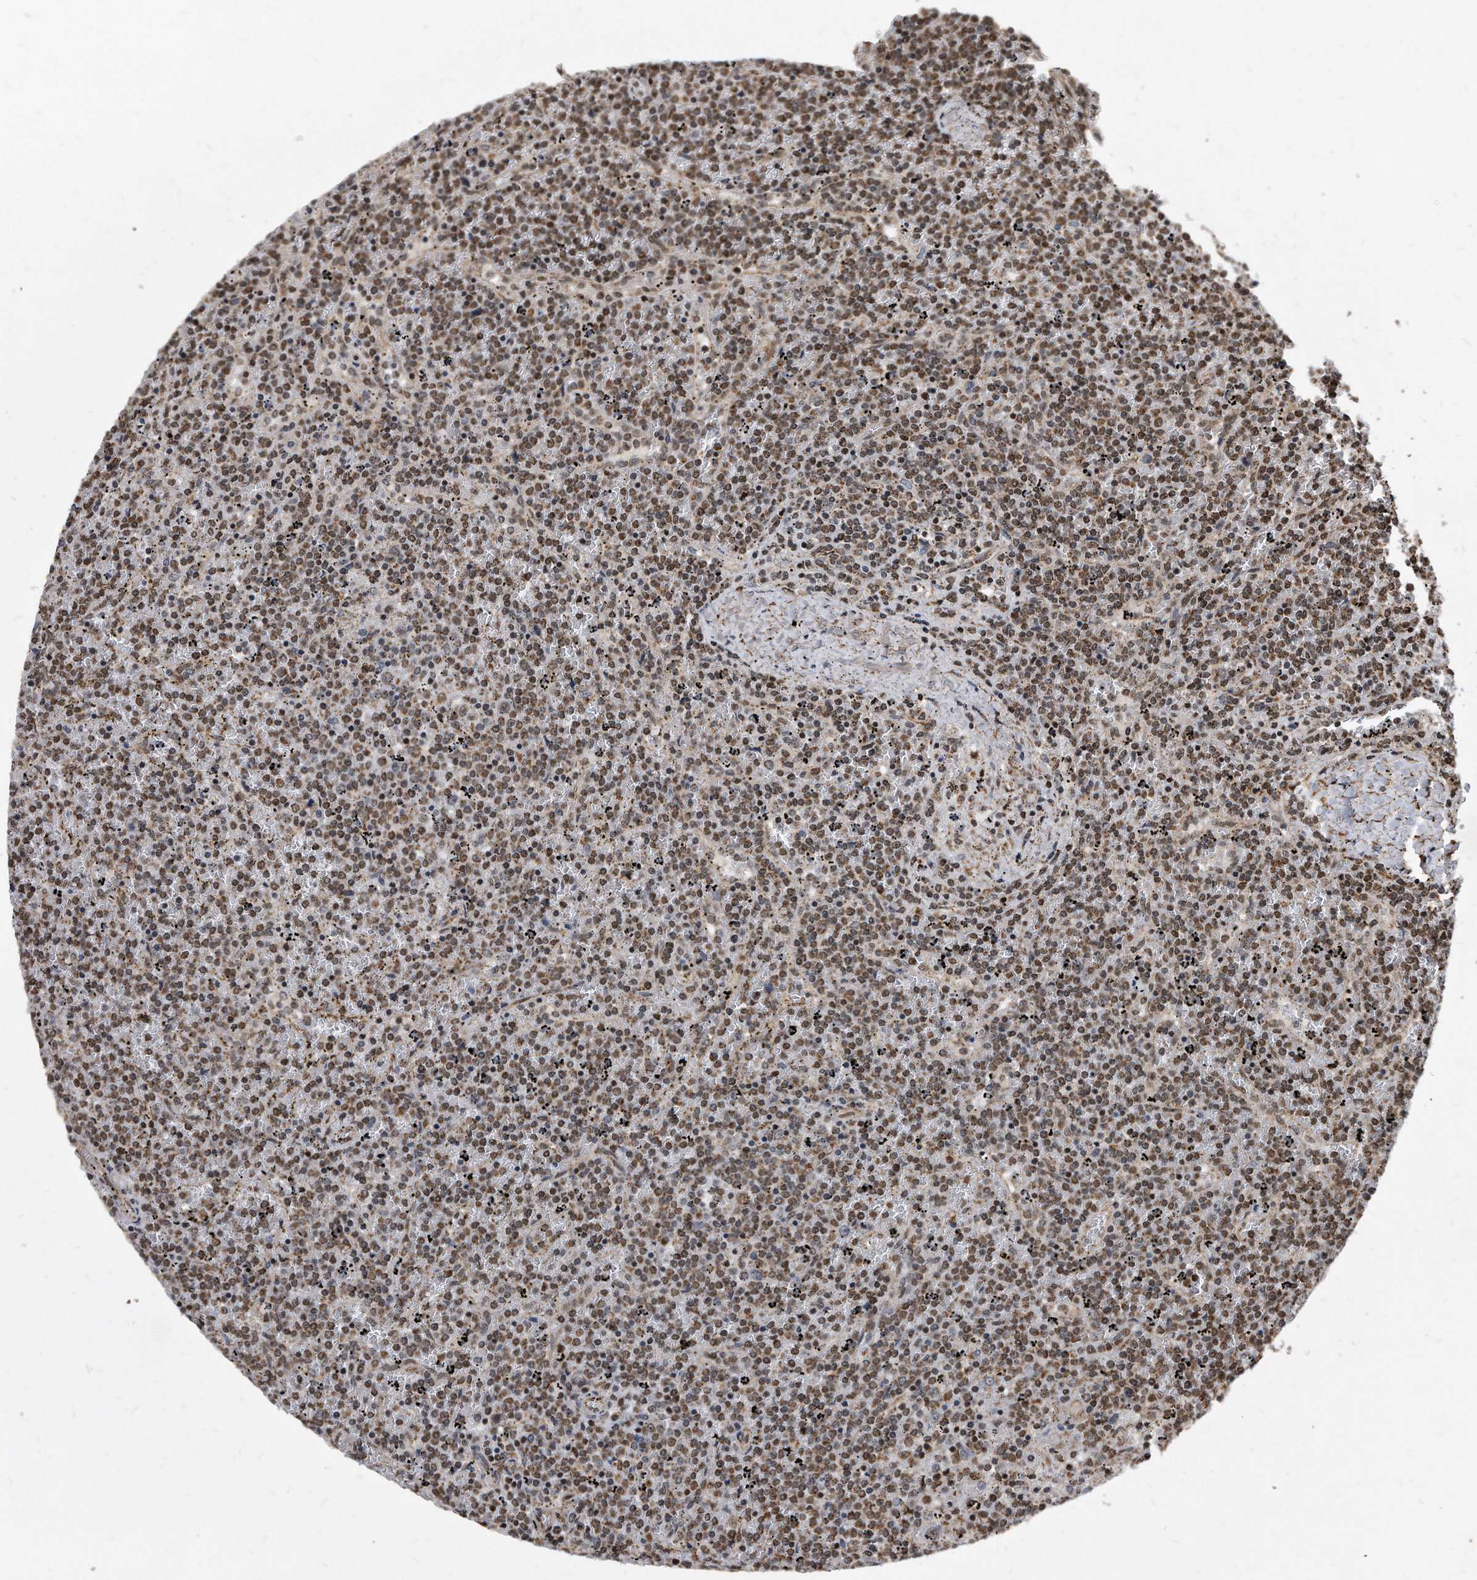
{"staining": {"intensity": "moderate", "quantity": "25%-75%", "location": "cytoplasmic/membranous,nuclear"}, "tissue": "lymphoma", "cell_type": "Tumor cells", "image_type": "cancer", "snomed": [{"axis": "morphology", "description": "Malignant lymphoma, non-Hodgkin's type, Low grade"}, {"axis": "topography", "description": "Spleen"}], "caption": "Immunohistochemical staining of human malignant lymphoma, non-Hodgkin's type (low-grade) shows moderate cytoplasmic/membranous and nuclear protein positivity in about 25%-75% of tumor cells. (DAB (3,3'-diaminobenzidine) = brown stain, brightfield microscopy at high magnification).", "gene": "DUSP22", "patient": {"sex": "female", "age": 19}}